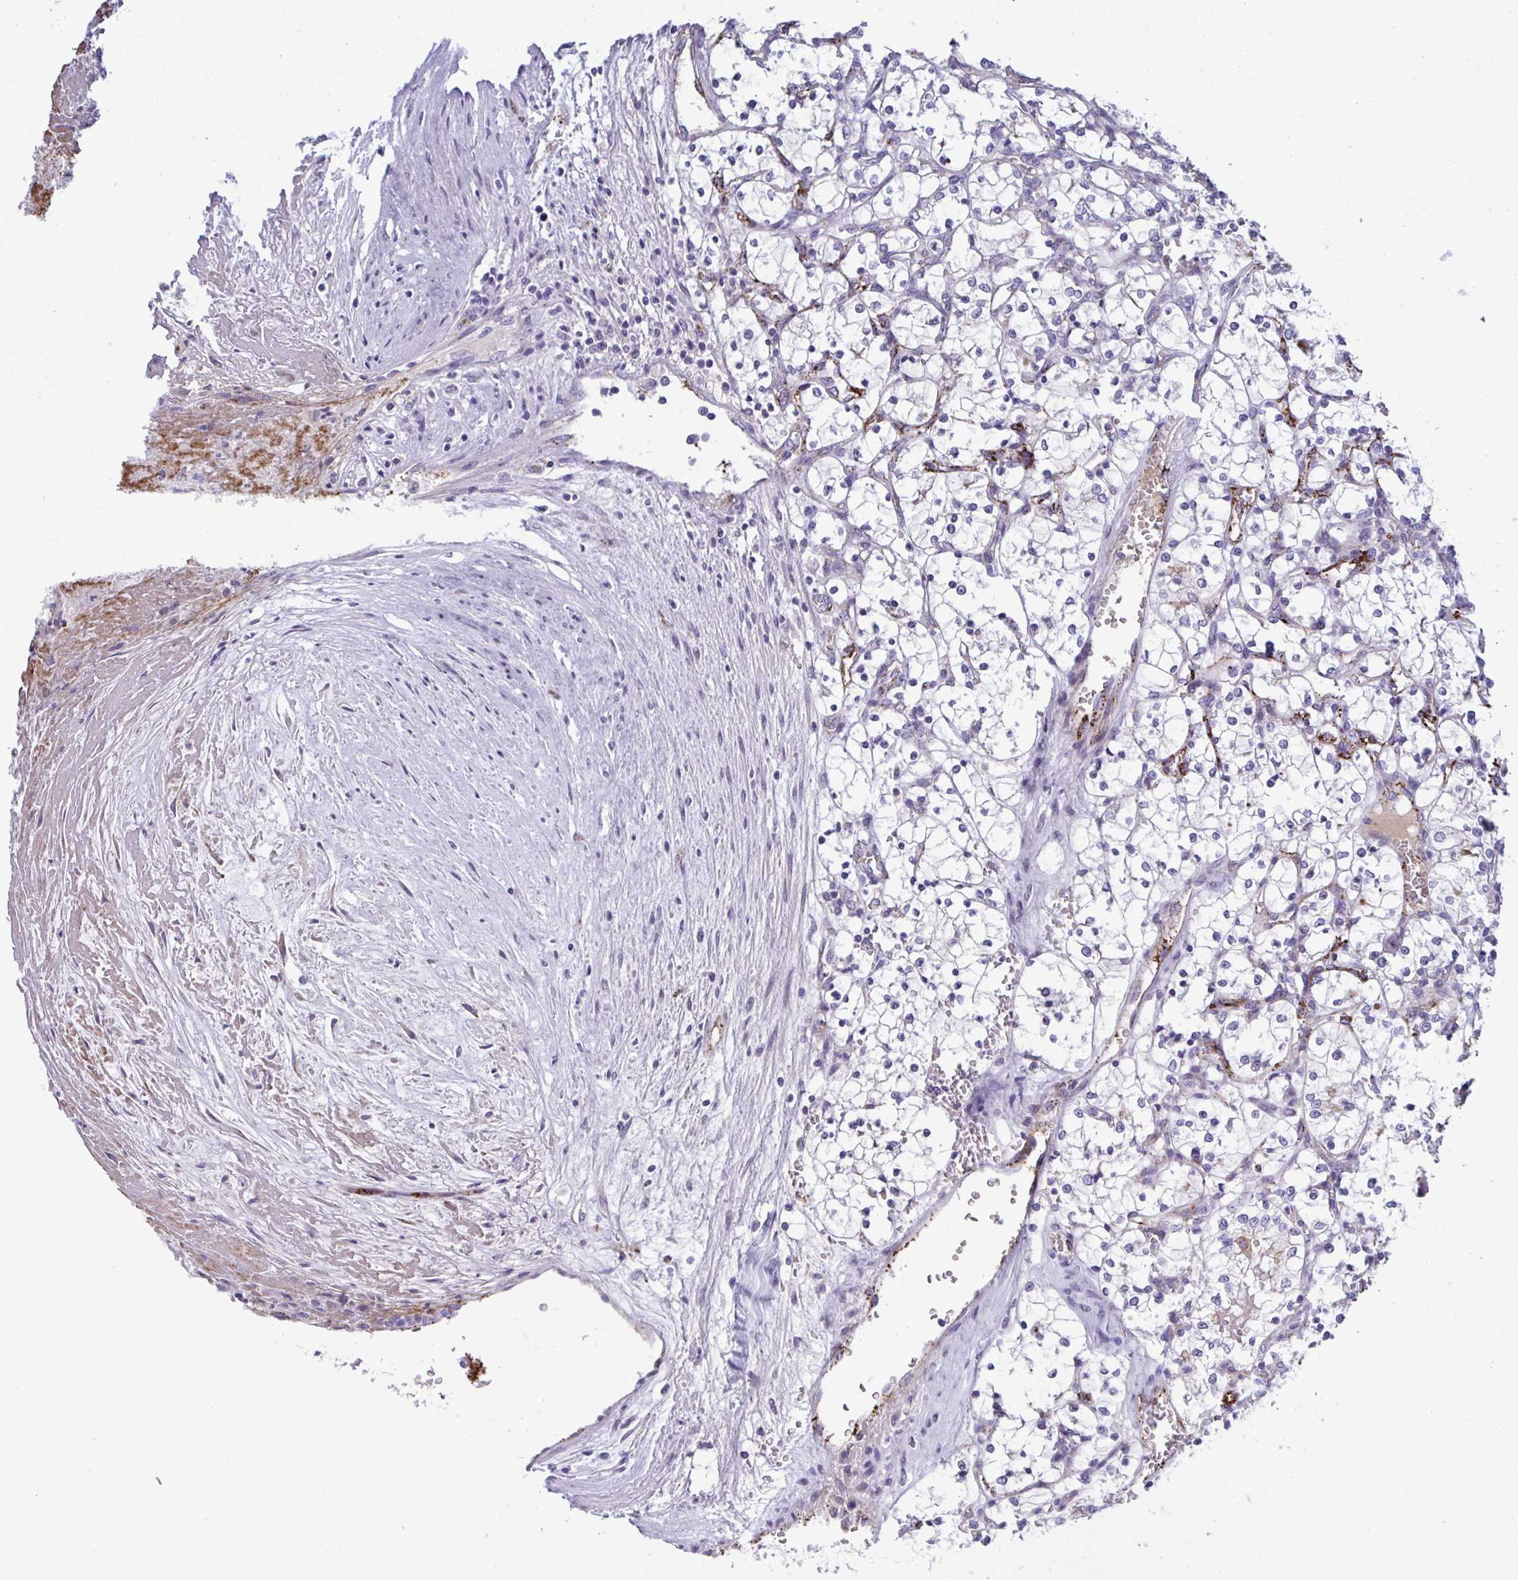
{"staining": {"intensity": "negative", "quantity": "none", "location": "none"}, "tissue": "renal cancer", "cell_type": "Tumor cells", "image_type": "cancer", "snomed": [{"axis": "morphology", "description": "Adenocarcinoma, NOS"}, {"axis": "topography", "description": "Kidney"}], "caption": "The IHC micrograph has no significant expression in tumor cells of adenocarcinoma (renal) tissue.", "gene": "TOR1AIP2", "patient": {"sex": "female", "age": 69}}